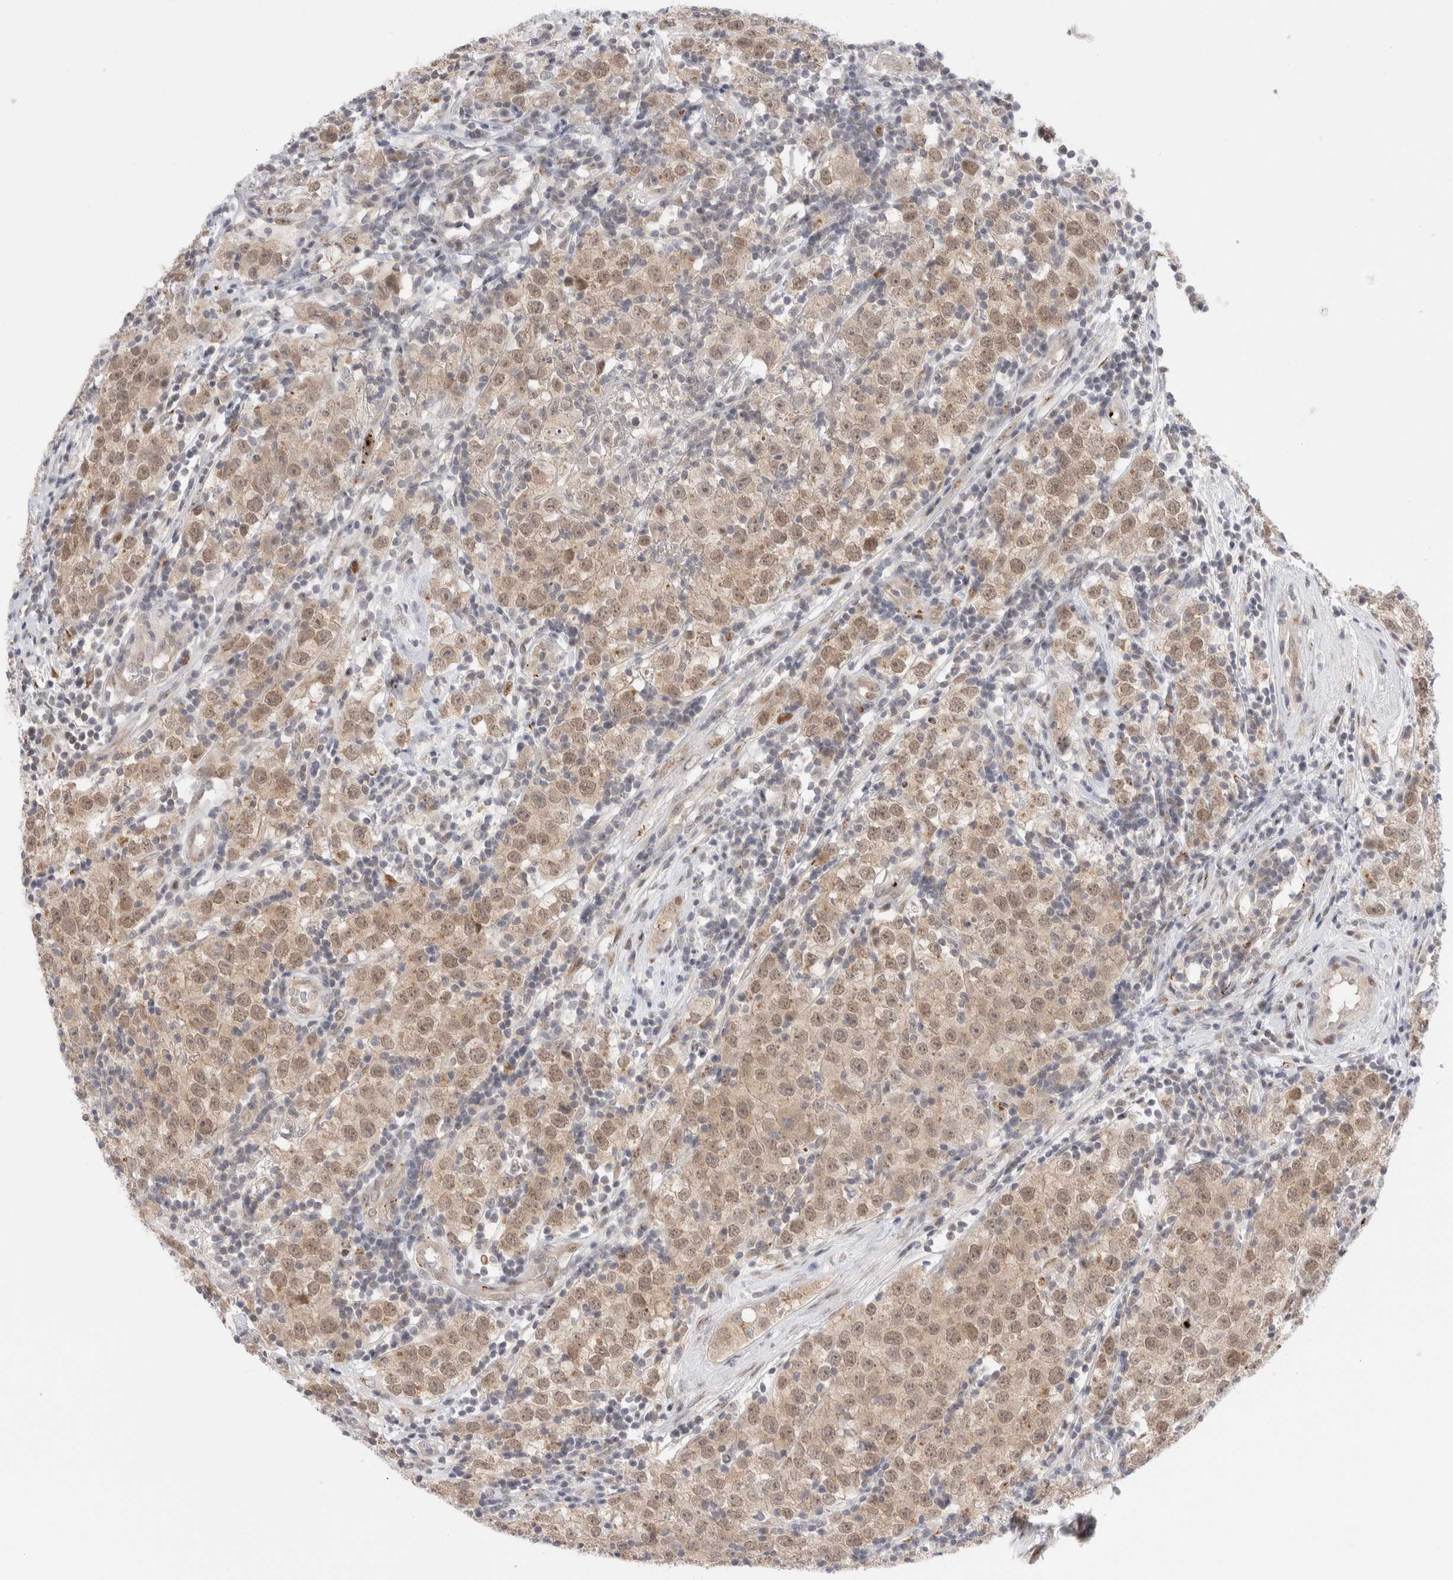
{"staining": {"intensity": "weak", "quantity": ">75%", "location": "nuclear"}, "tissue": "testis cancer", "cell_type": "Tumor cells", "image_type": "cancer", "snomed": [{"axis": "morphology", "description": "Seminoma, NOS"}, {"axis": "morphology", "description": "Carcinoma, Embryonal, NOS"}, {"axis": "topography", "description": "Testis"}], "caption": "This micrograph displays immunohistochemistry staining of human testis embryonal carcinoma, with low weak nuclear positivity in approximately >75% of tumor cells.", "gene": "VPS28", "patient": {"sex": "male", "age": 28}}